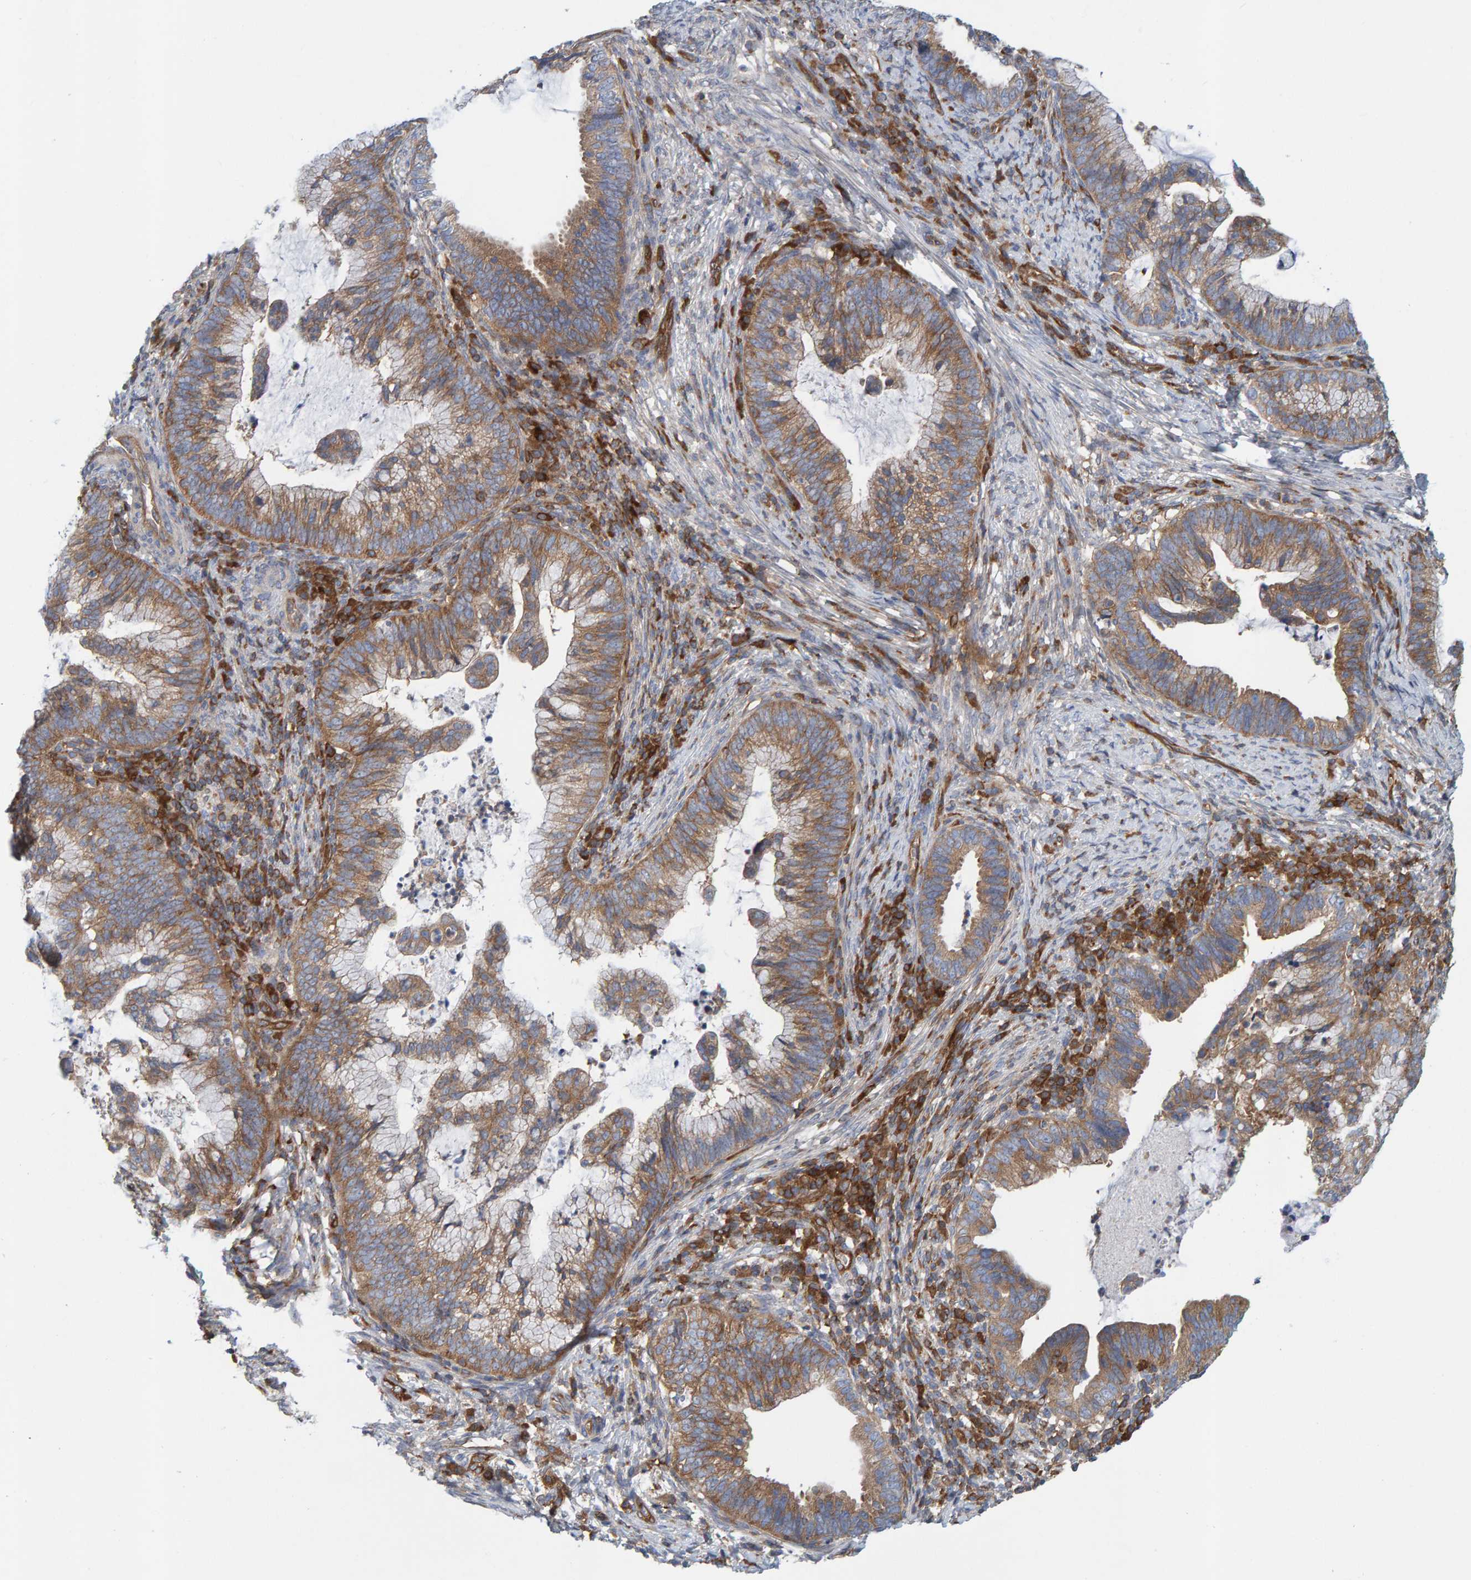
{"staining": {"intensity": "moderate", "quantity": ">75%", "location": "cytoplasmic/membranous"}, "tissue": "cervical cancer", "cell_type": "Tumor cells", "image_type": "cancer", "snomed": [{"axis": "morphology", "description": "Adenocarcinoma, NOS"}, {"axis": "topography", "description": "Cervix"}], "caption": "High-magnification brightfield microscopy of cervical adenocarcinoma stained with DAB (3,3'-diaminobenzidine) (brown) and counterstained with hematoxylin (blue). tumor cells exhibit moderate cytoplasmic/membranous staining is appreciated in approximately>75% of cells.", "gene": "PRKD2", "patient": {"sex": "female", "age": 36}}